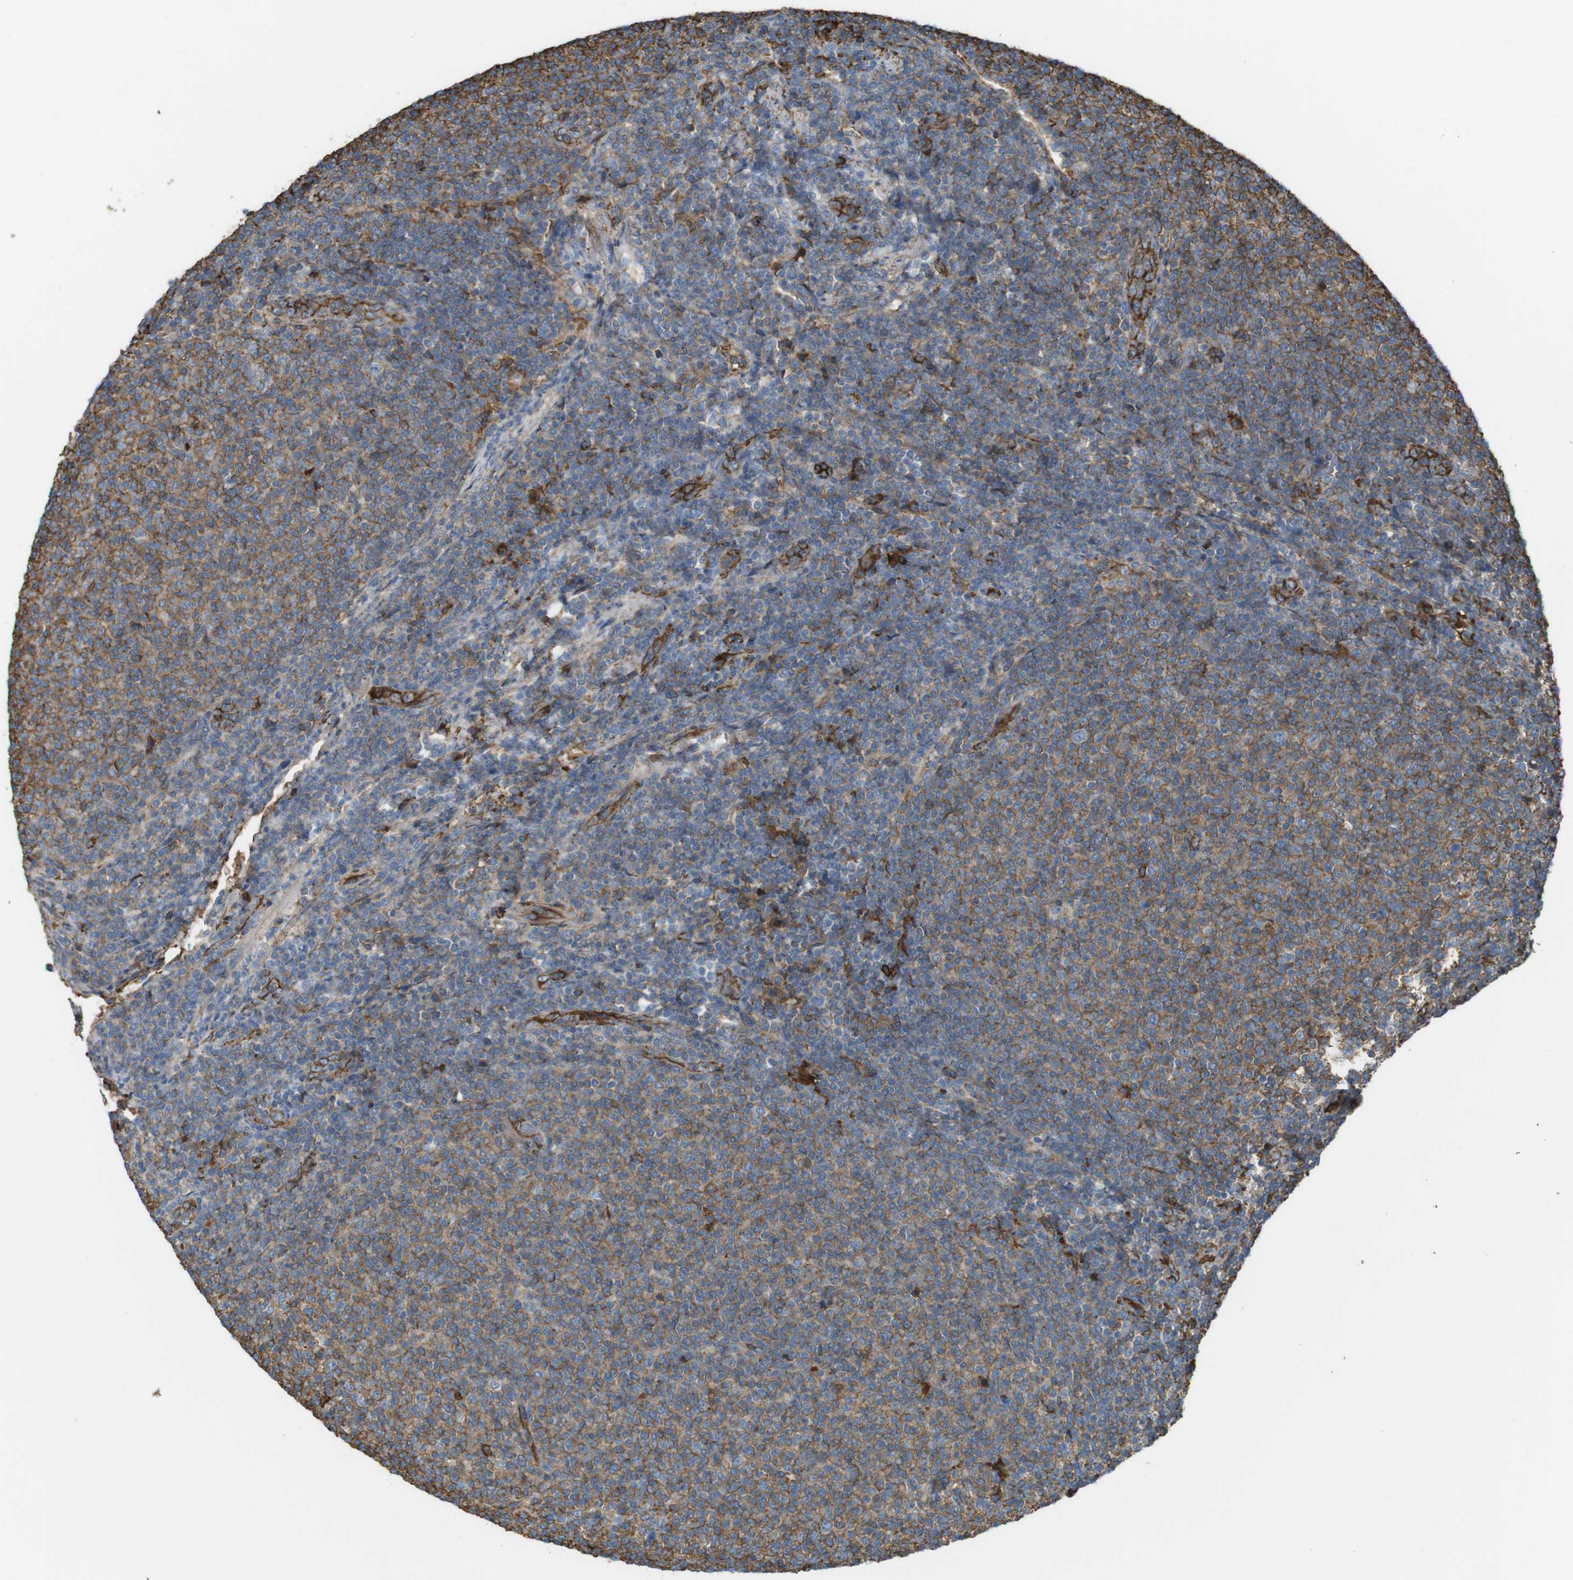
{"staining": {"intensity": "moderate", "quantity": ">75%", "location": "cytoplasmic/membranous"}, "tissue": "lymphoma", "cell_type": "Tumor cells", "image_type": "cancer", "snomed": [{"axis": "morphology", "description": "Malignant lymphoma, non-Hodgkin's type, Low grade"}, {"axis": "topography", "description": "Lymph node"}], "caption": "About >75% of tumor cells in human lymphoma exhibit moderate cytoplasmic/membranous protein positivity as visualized by brown immunohistochemical staining.", "gene": "LTBP4", "patient": {"sex": "male", "age": 66}}